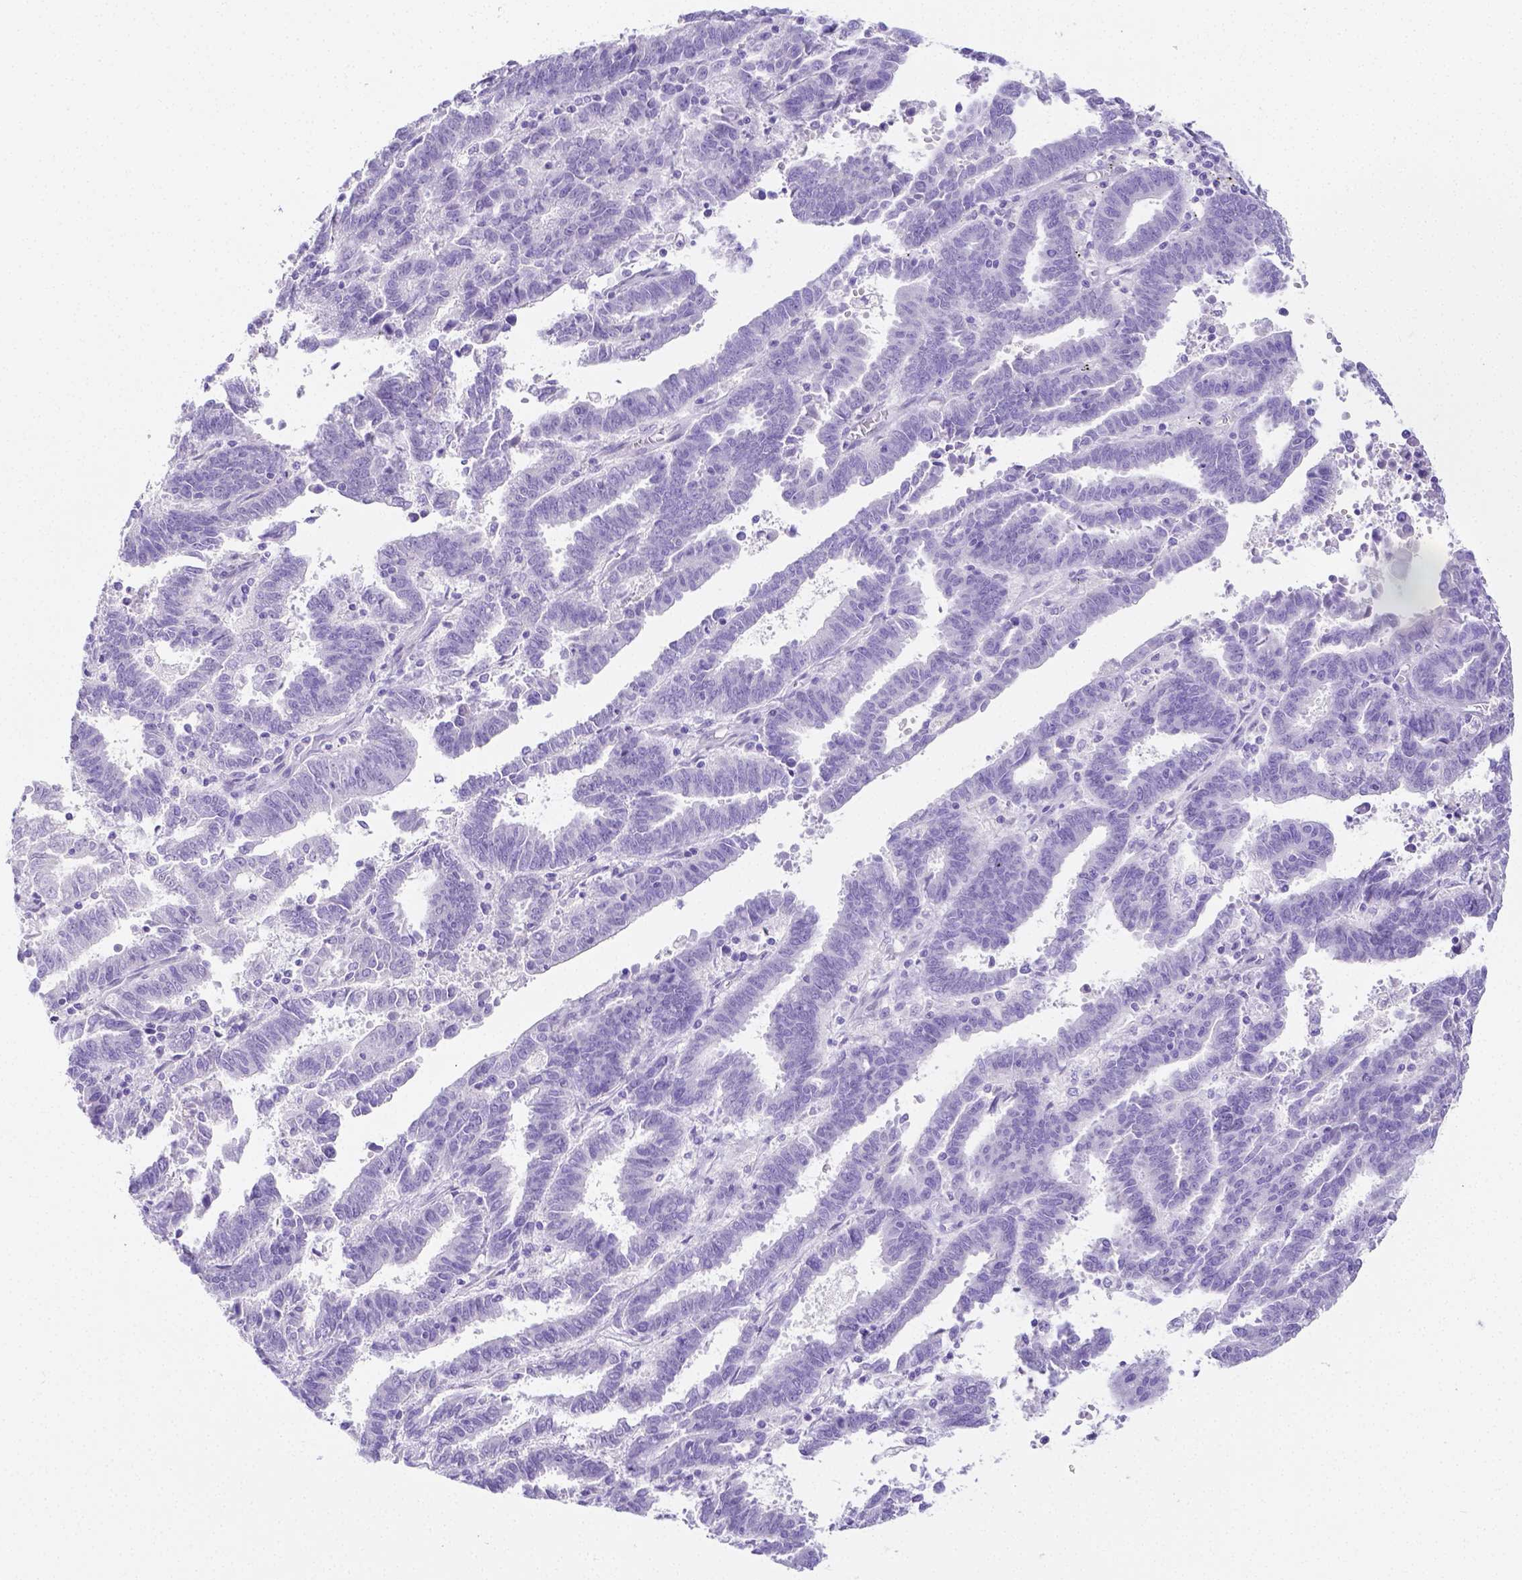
{"staining": {"intensity": "negative", "quantity": "none", "location": "none"}, "tissue": "endometrial cancer", "cell_type": "Tumor cells", "image_type": "cancer", "snomed": [{"axis": "morphology", "description": "Adenocarcinoma, NOS"}, {"axis": "topography", "description": "Uterus"}], "caption": "A high-resolution image shows immunohistochemistry (IHC) staining of adenocarcinoma (endometrial), which displays no significant expression in tumor cells.", "gene": "ARHGAP36", "patient": {"sex": "female", "age": 83}}